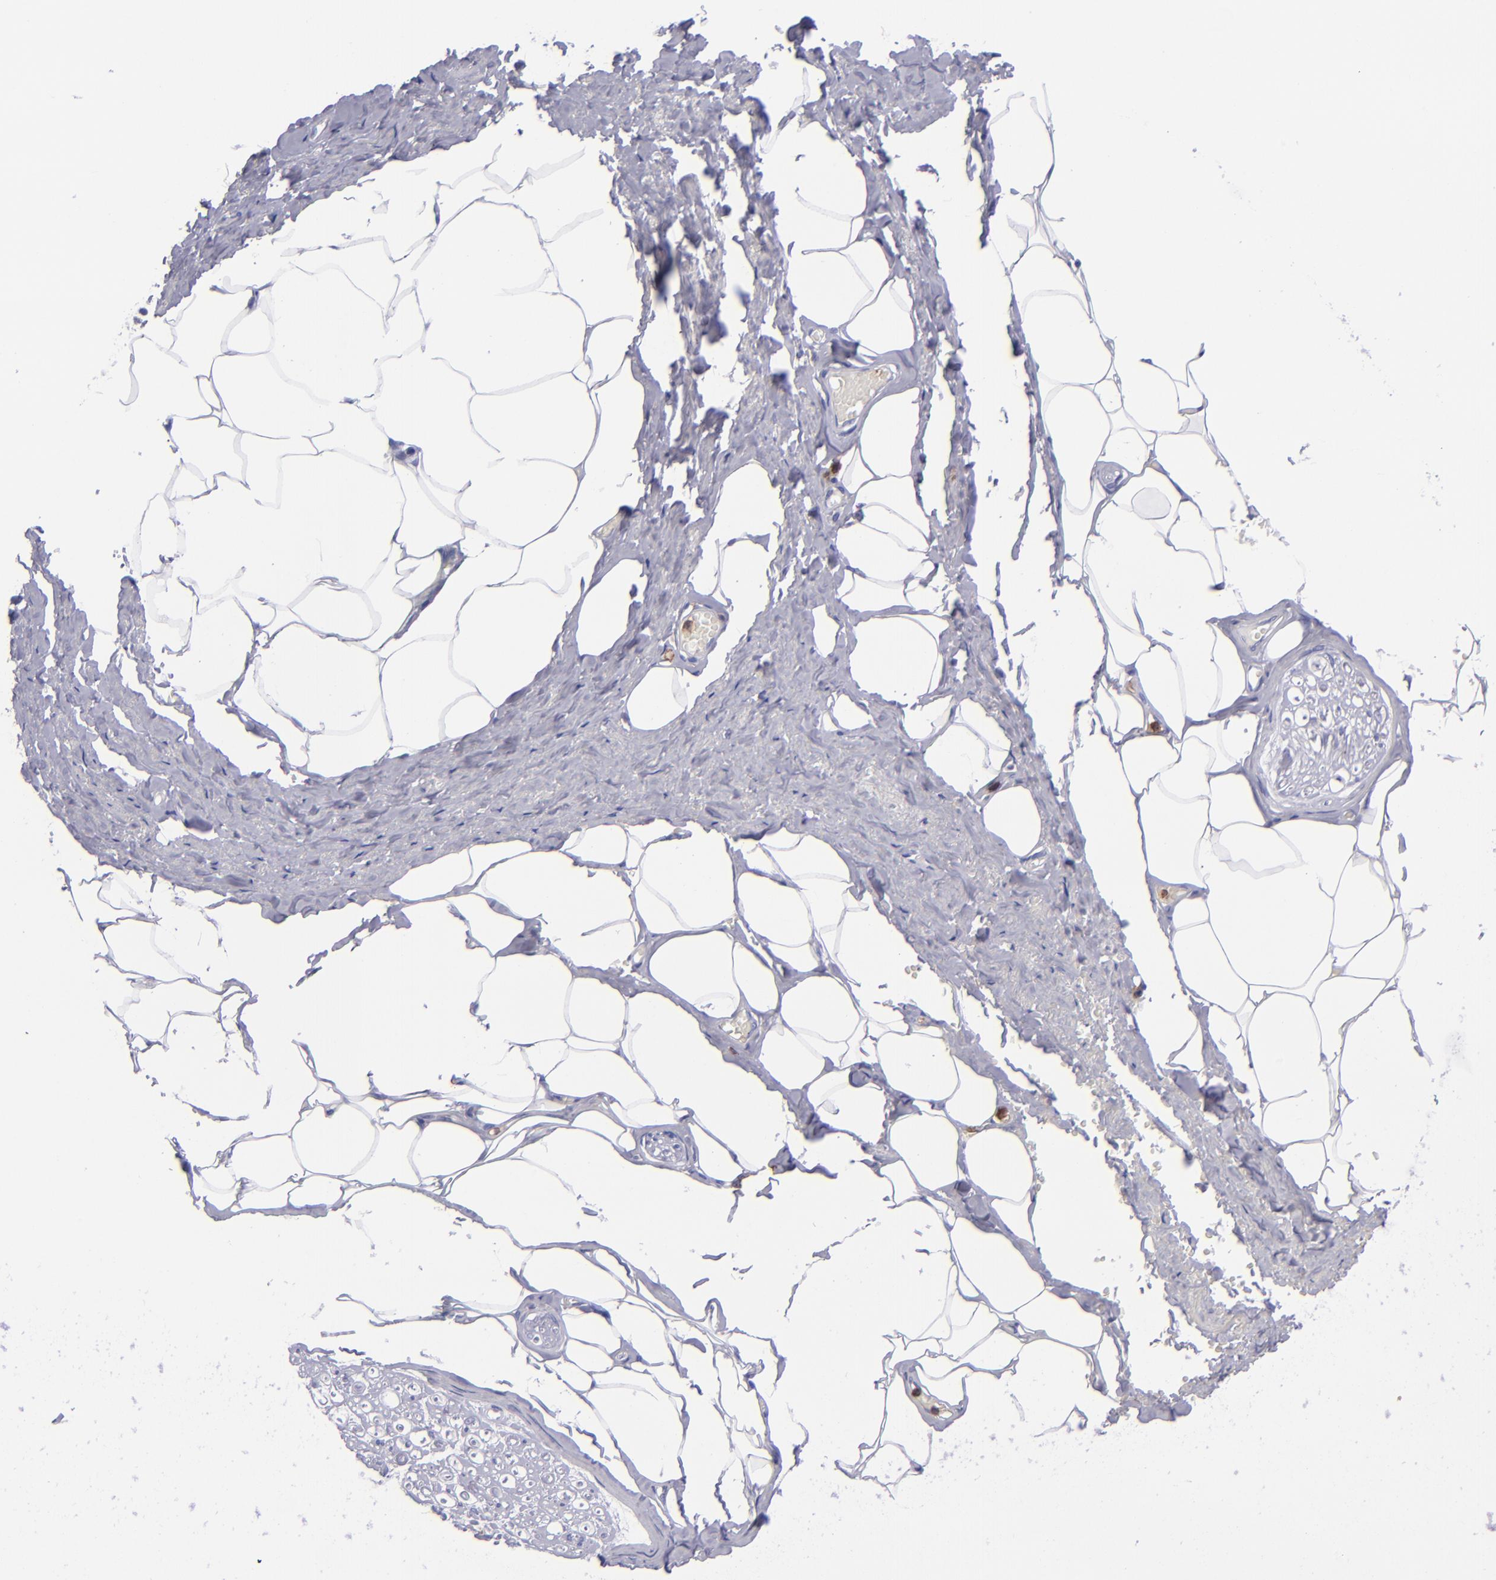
{"staining": {"intensity": "negative", "quantity": "none", "location": "none"}, "tissue": "adipose tissue", "cell_type": "Adipocytes", "image_type": "normal", "snomed": [{"axis": "morphology", "description": "Normal tissue, NOS"}, {"axis": "topography", "description": "Soft tissue"}, {"axis": "topography", "description": "Peripheral nerve tissue"}], "caption": "Protein analysis of benign adipose tissue exhibits no significant positivity in adipocytes.", "gene": "ICAM3", "patient": {"sex": "female", "age": 68}}